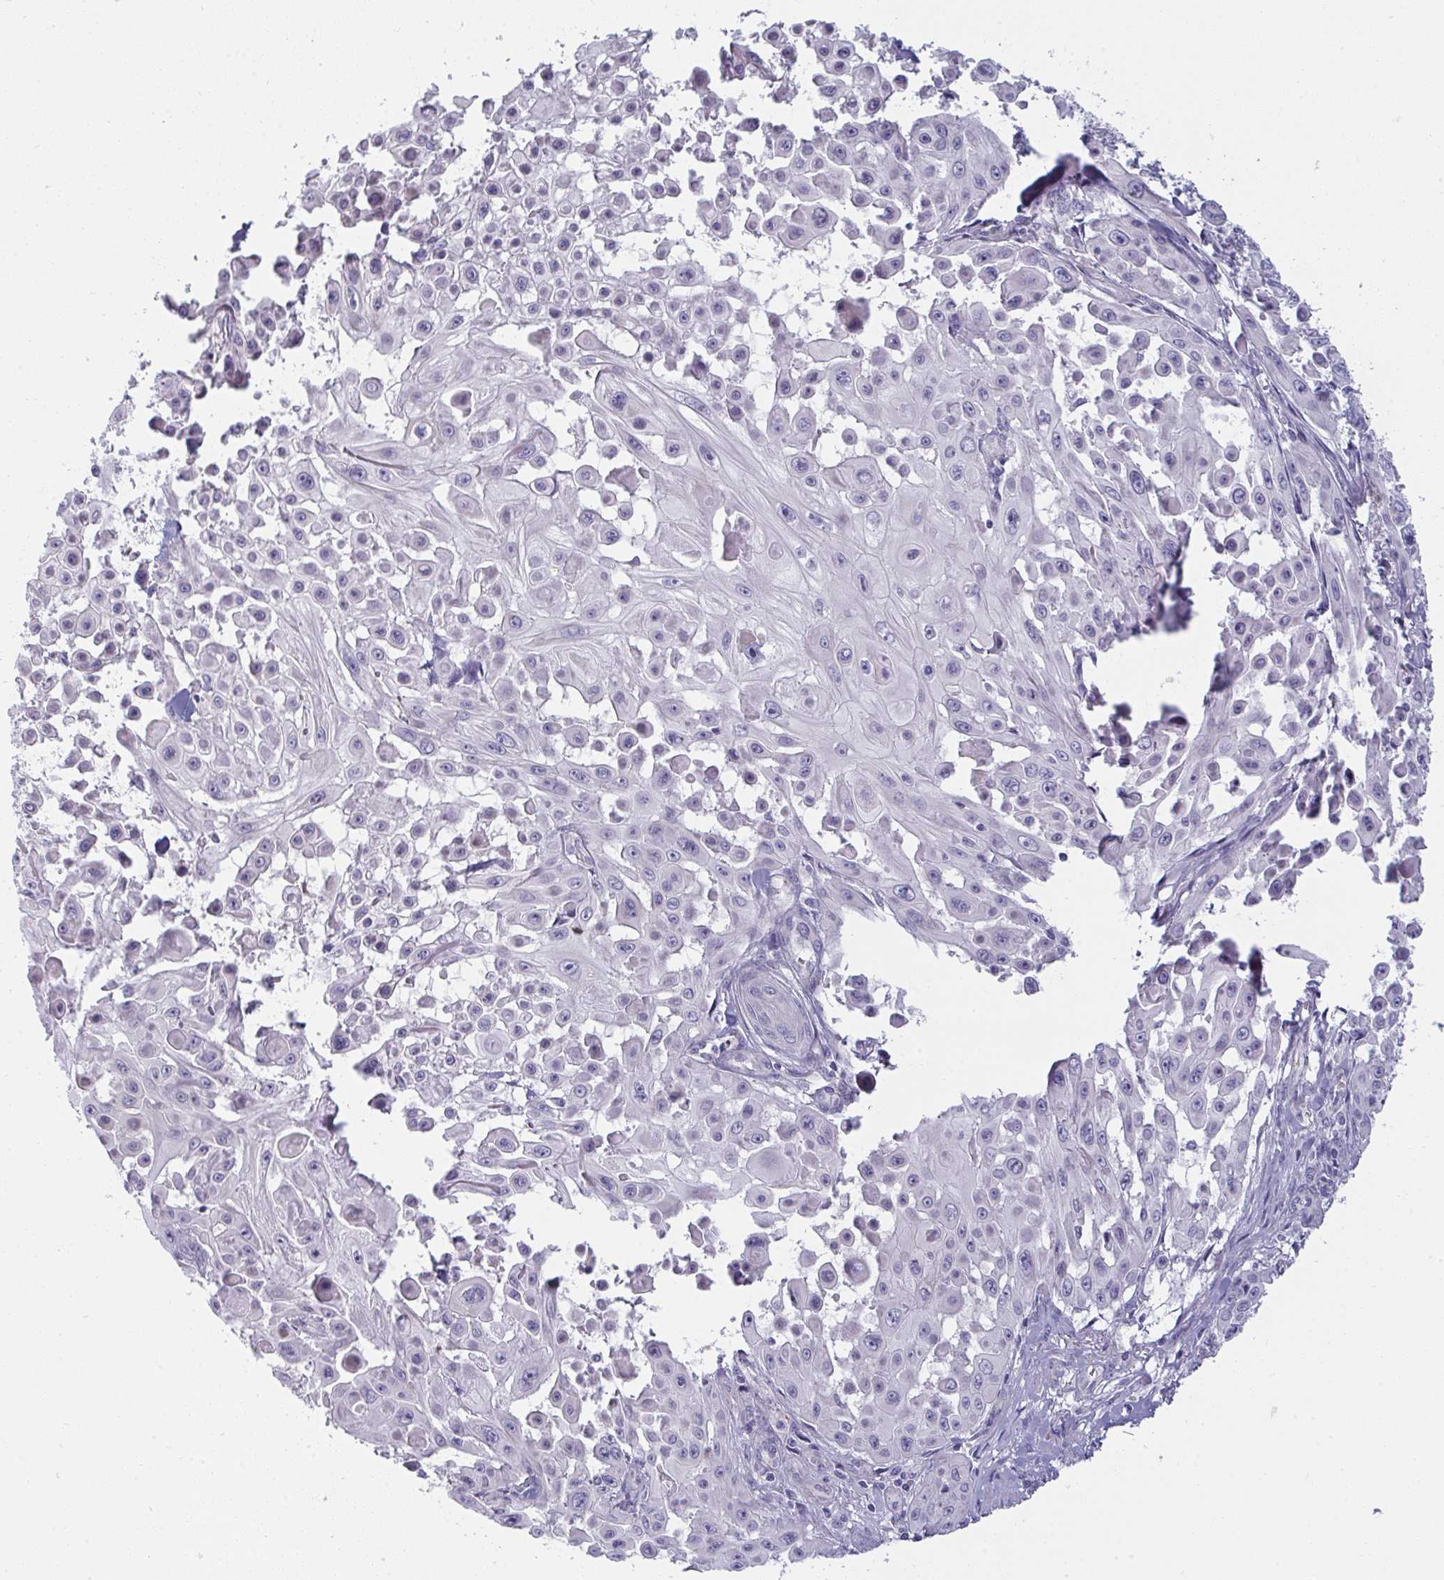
{"staining": {"intensity": "negative", "quantity": "none", "location": "none"}, "tissue": "skin cancer", "cell_type": "Tumor cells", "image_type": "cancer", "snomed": [{"axis": "morphology", "description": "Squamous cell carcinoma, NOS"}, {"axis": "topography", "description": "Skin"}], "caption": "Photomicrograph shows no significant protein positivity in tumor cells of skin squamous cell carcinoma.", "gene": "SHB", "patient": {"sex": "male", "age": 91}}